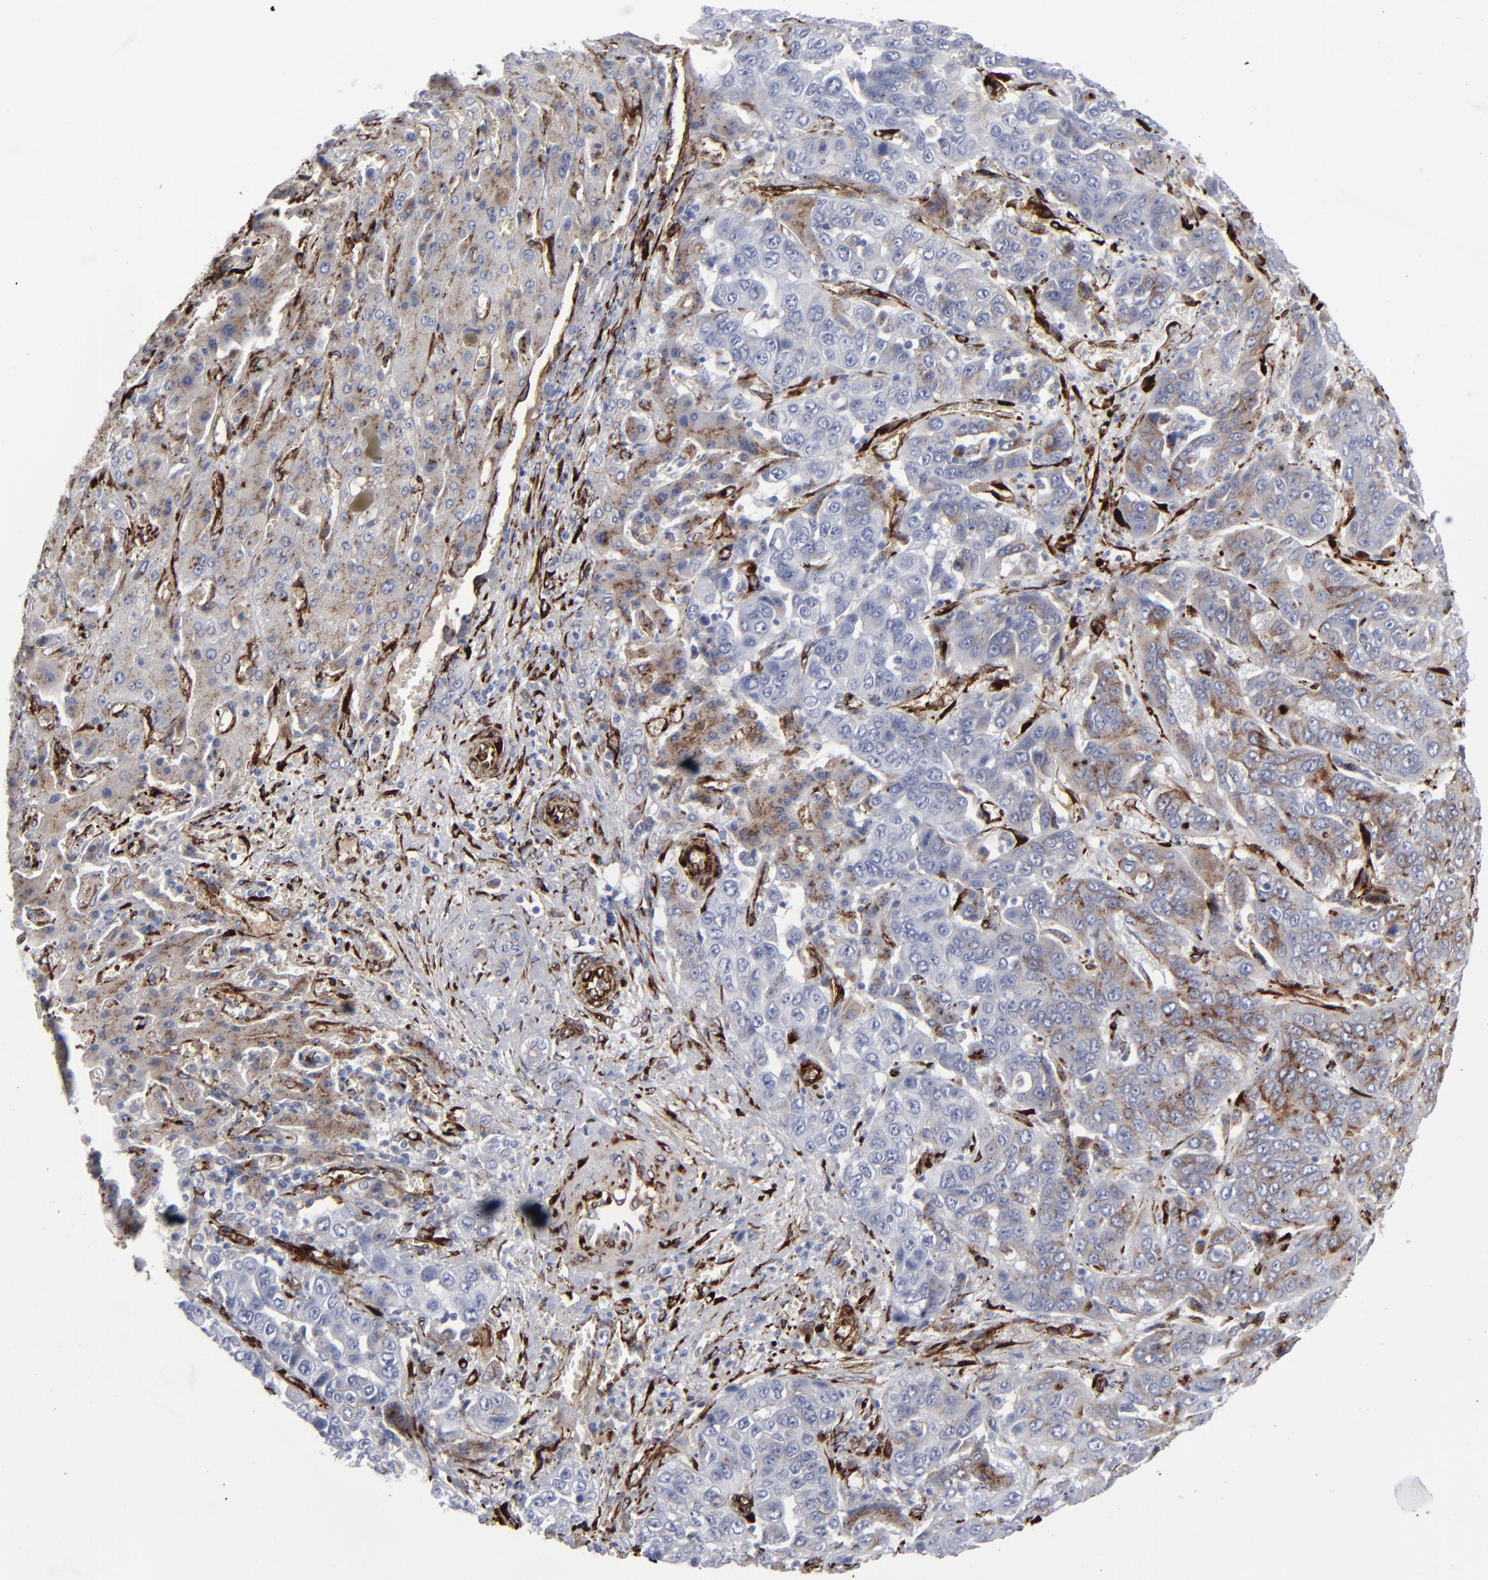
{"staining": {"intensity": "weak", "quantity": "<25%", "location": "cytoplasmic/membranous"}, "tissue": "liver cancer", "cell_type": "Tumor cells", "image_type": "cancer", "snomed": [{"axis": "morphology", "description": "Cholangiocarcinoma"}, {"axis": "topography", "description": "Liver"}], "caption": "Protein analysis of liver cancer (cholangiocarcinoma) exhibits no significant positivity in tumor cells.", "gene": "SPARC", "patient": {"sex": "female", "age": 52}}